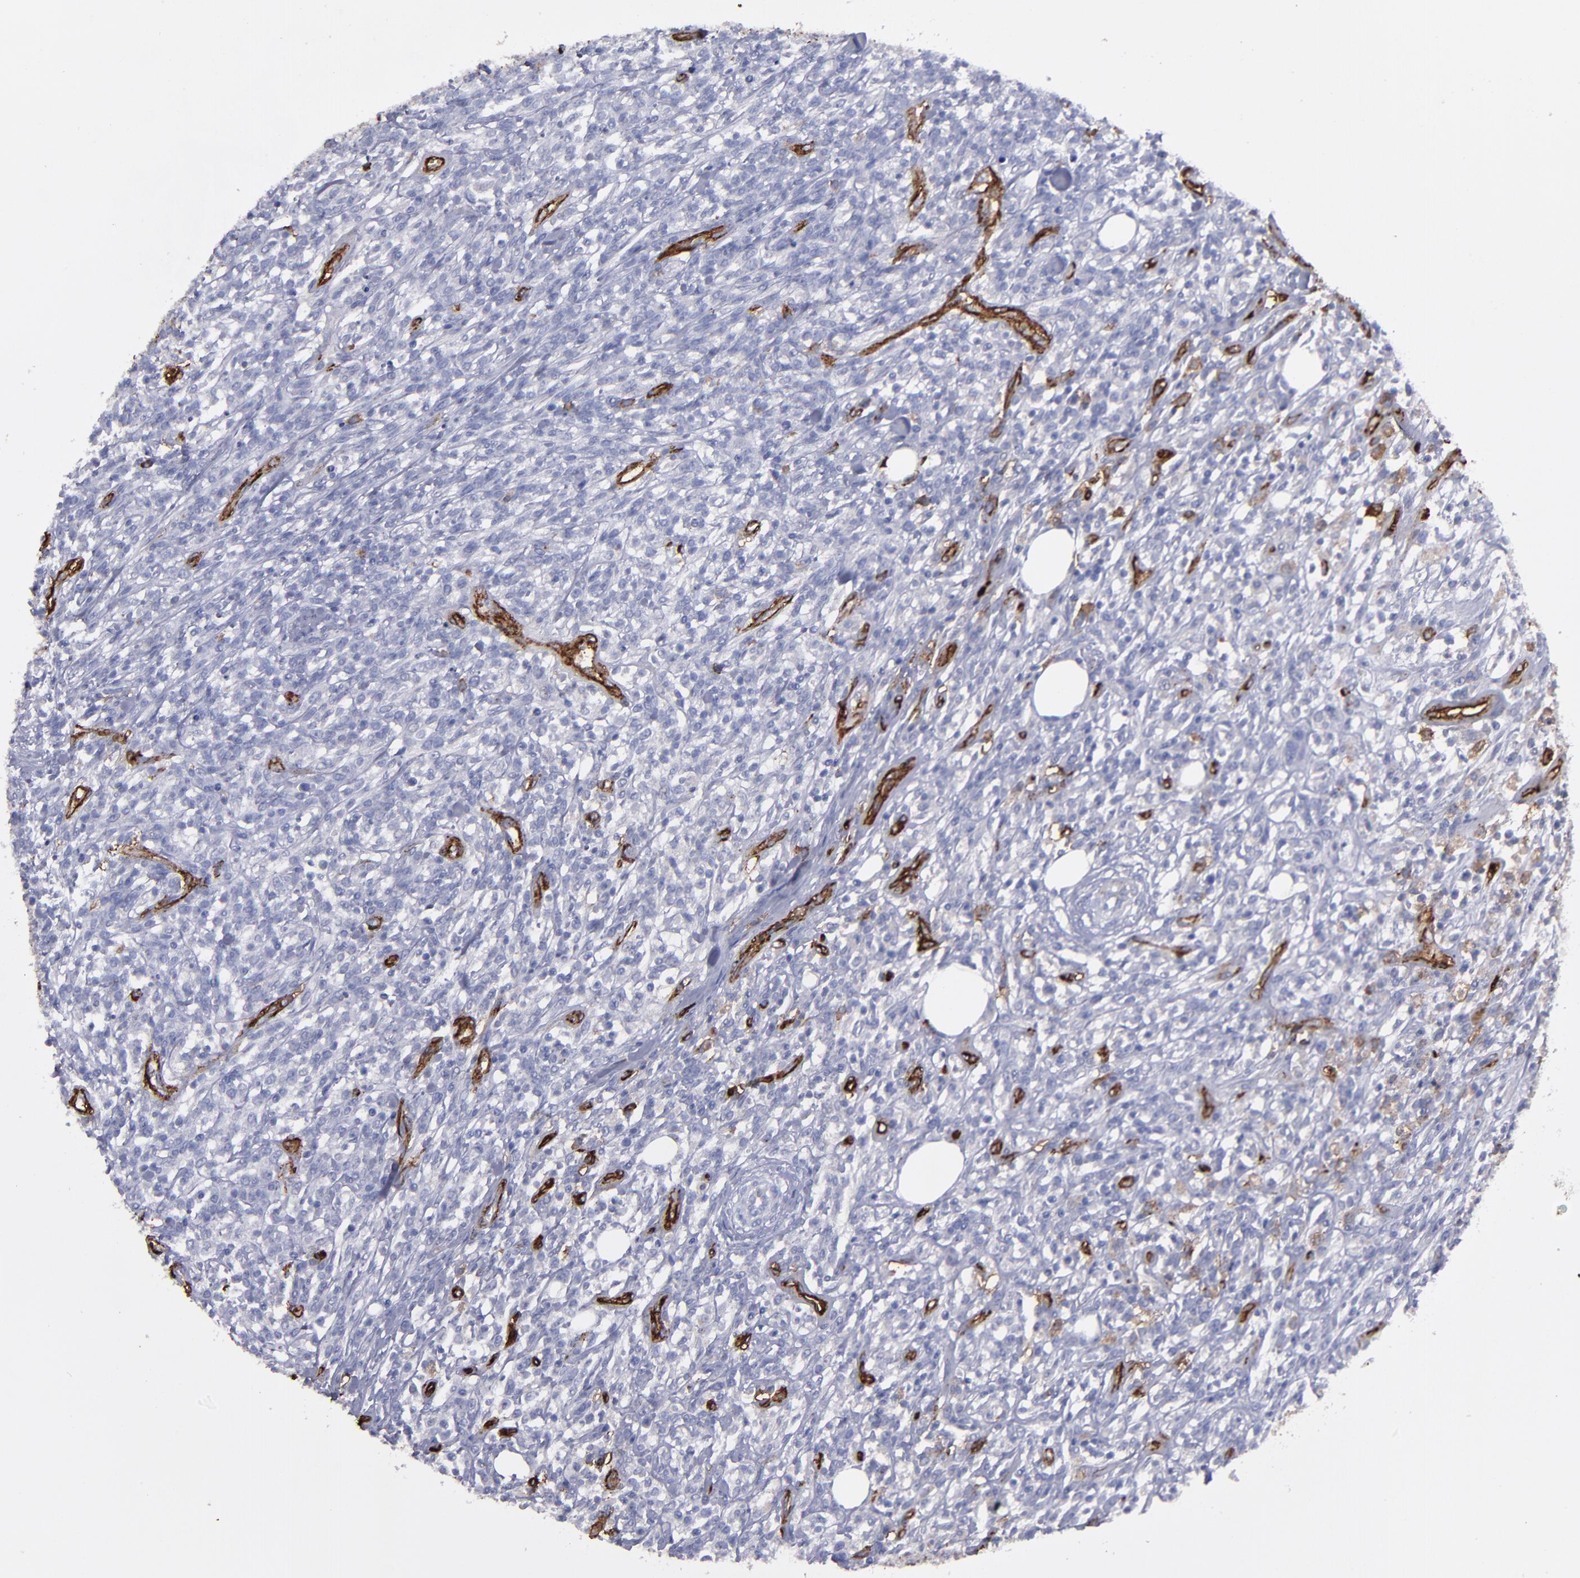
{"staining": {"intensity": "negative", "quantity": "none", "location": "none"}, "tissue": "lymphoma", "cell_type": "Tumor cells", "image_type": "cancer", "snomed": [{"axis": "morphology", "description": "Malignant lymphoma, non-Hodgkin's type, High grade"}, {"axis": "topography", "description": "Lymph node"}], "caption": "High power microscopy photomicrograph of an immunohistochemistry histopathology image of high-grade malignant lymphoma, non-Hodgkin's type, revealing no significant positivity in tumor cells.", "gene": "CD36", "patient": {"sex": "female", "age": 73}}